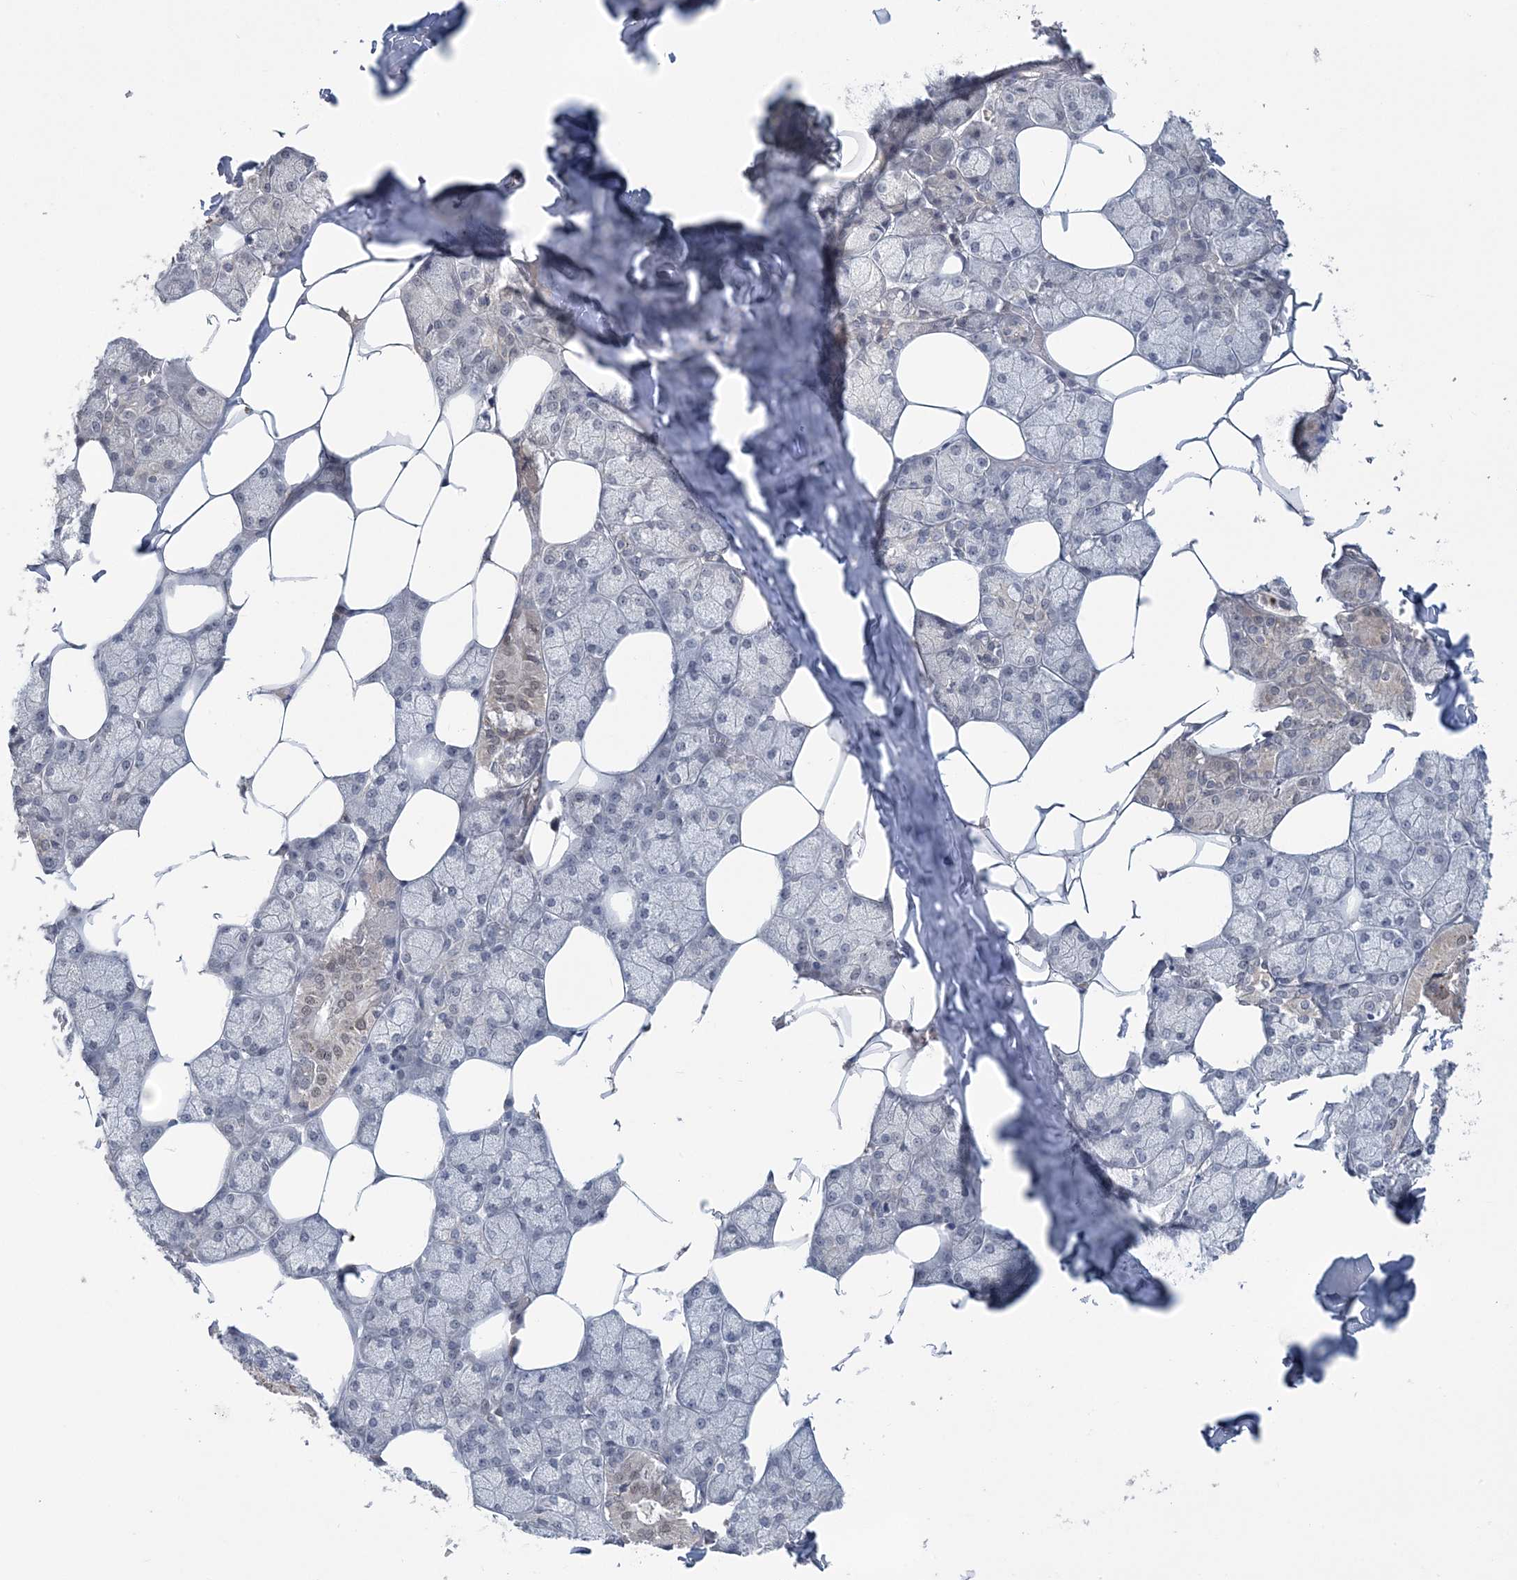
{"staining": {"intensity": "moderate", "quantity": "<25%", "location": "nuclear"}, "tissue": "salivary gland", "cell_type": "Glandular cells", "image_type": "normal", "snomed": [{"axis": "morphology", "description": "Normal tissue, NOS"}, {"axis": "topography", "description": "Salivary gland"}], "caption": "Immunohistochemical staining of unremarkable human salivary gland reveals moderate nuclear protein expression in about <25% of glandular cells. The protein is stained brown, and the nuclei are stained in blue (DAB (3,3'-diaminobenzidine) IHC with brightfield microscopy, high magnification).", "gene": "ZBTB7A", "patient": {"sex": "male", "age": 62}}